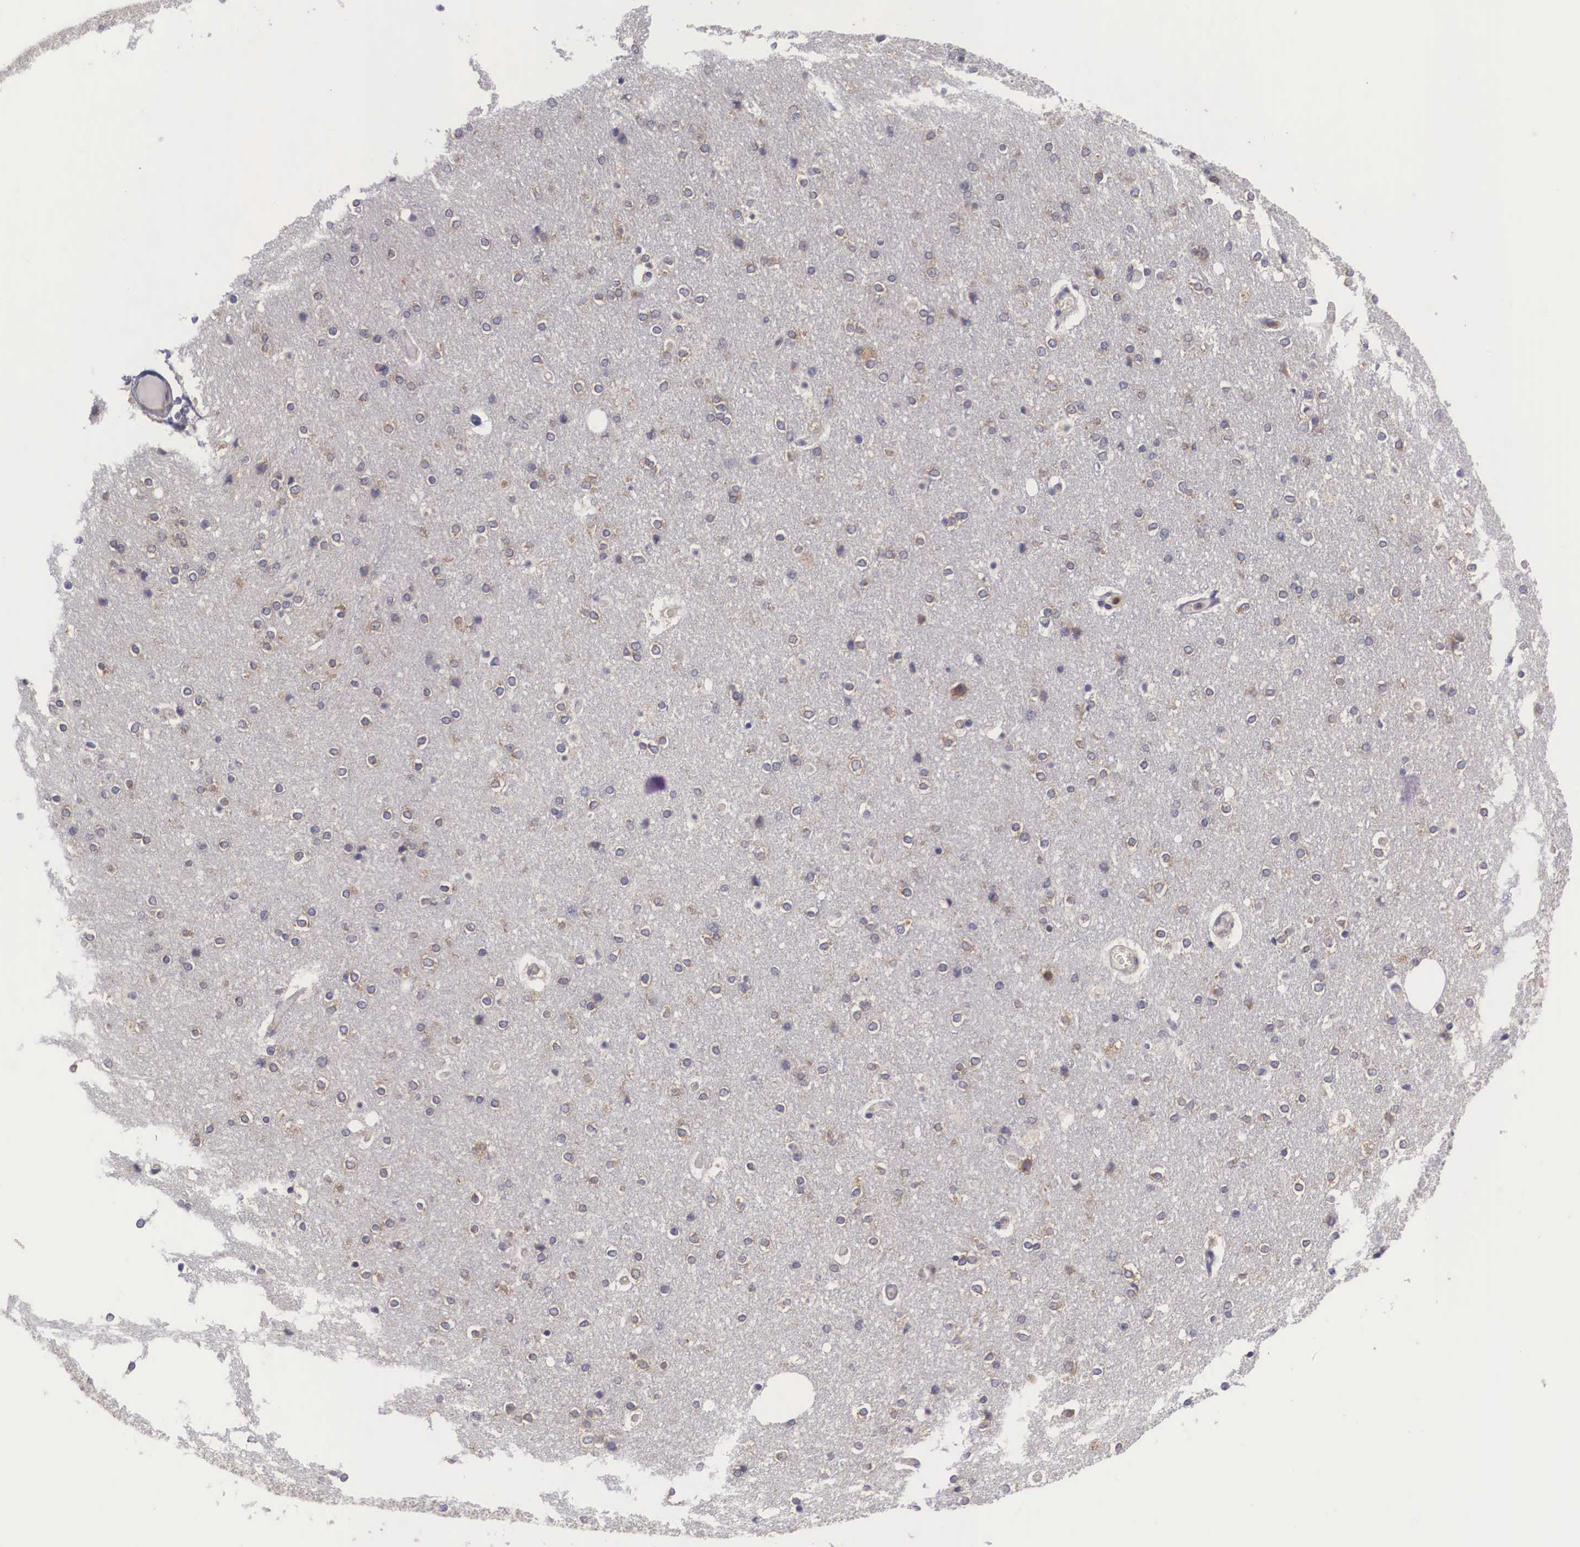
{"staining": {"intensity": "negative", "quantity": "none", "location": "none"}, "tissue": "cerebral cortex", "cell_type": "Endothelial cells", "image_type": "normal", "snomed": [{"axis": "morphology", "description": "Normal tissue, NOS"}, {"axis": "topography", "description": "Cerebral cortex"}], "caption": "An IHC photomicrograph of unremarkable cerebral cortex is shown. There is no staining in endothelial cells of cerebral cortex. Brightfield microscopy of immunohistochemistry stained with DAB (3,3'-diaminobenzidine) (brown) and hematoxylin (blue), captured at high magnification.", "gene": "GRIPAP1", "patient": {"sex": "female", "age": 54}}